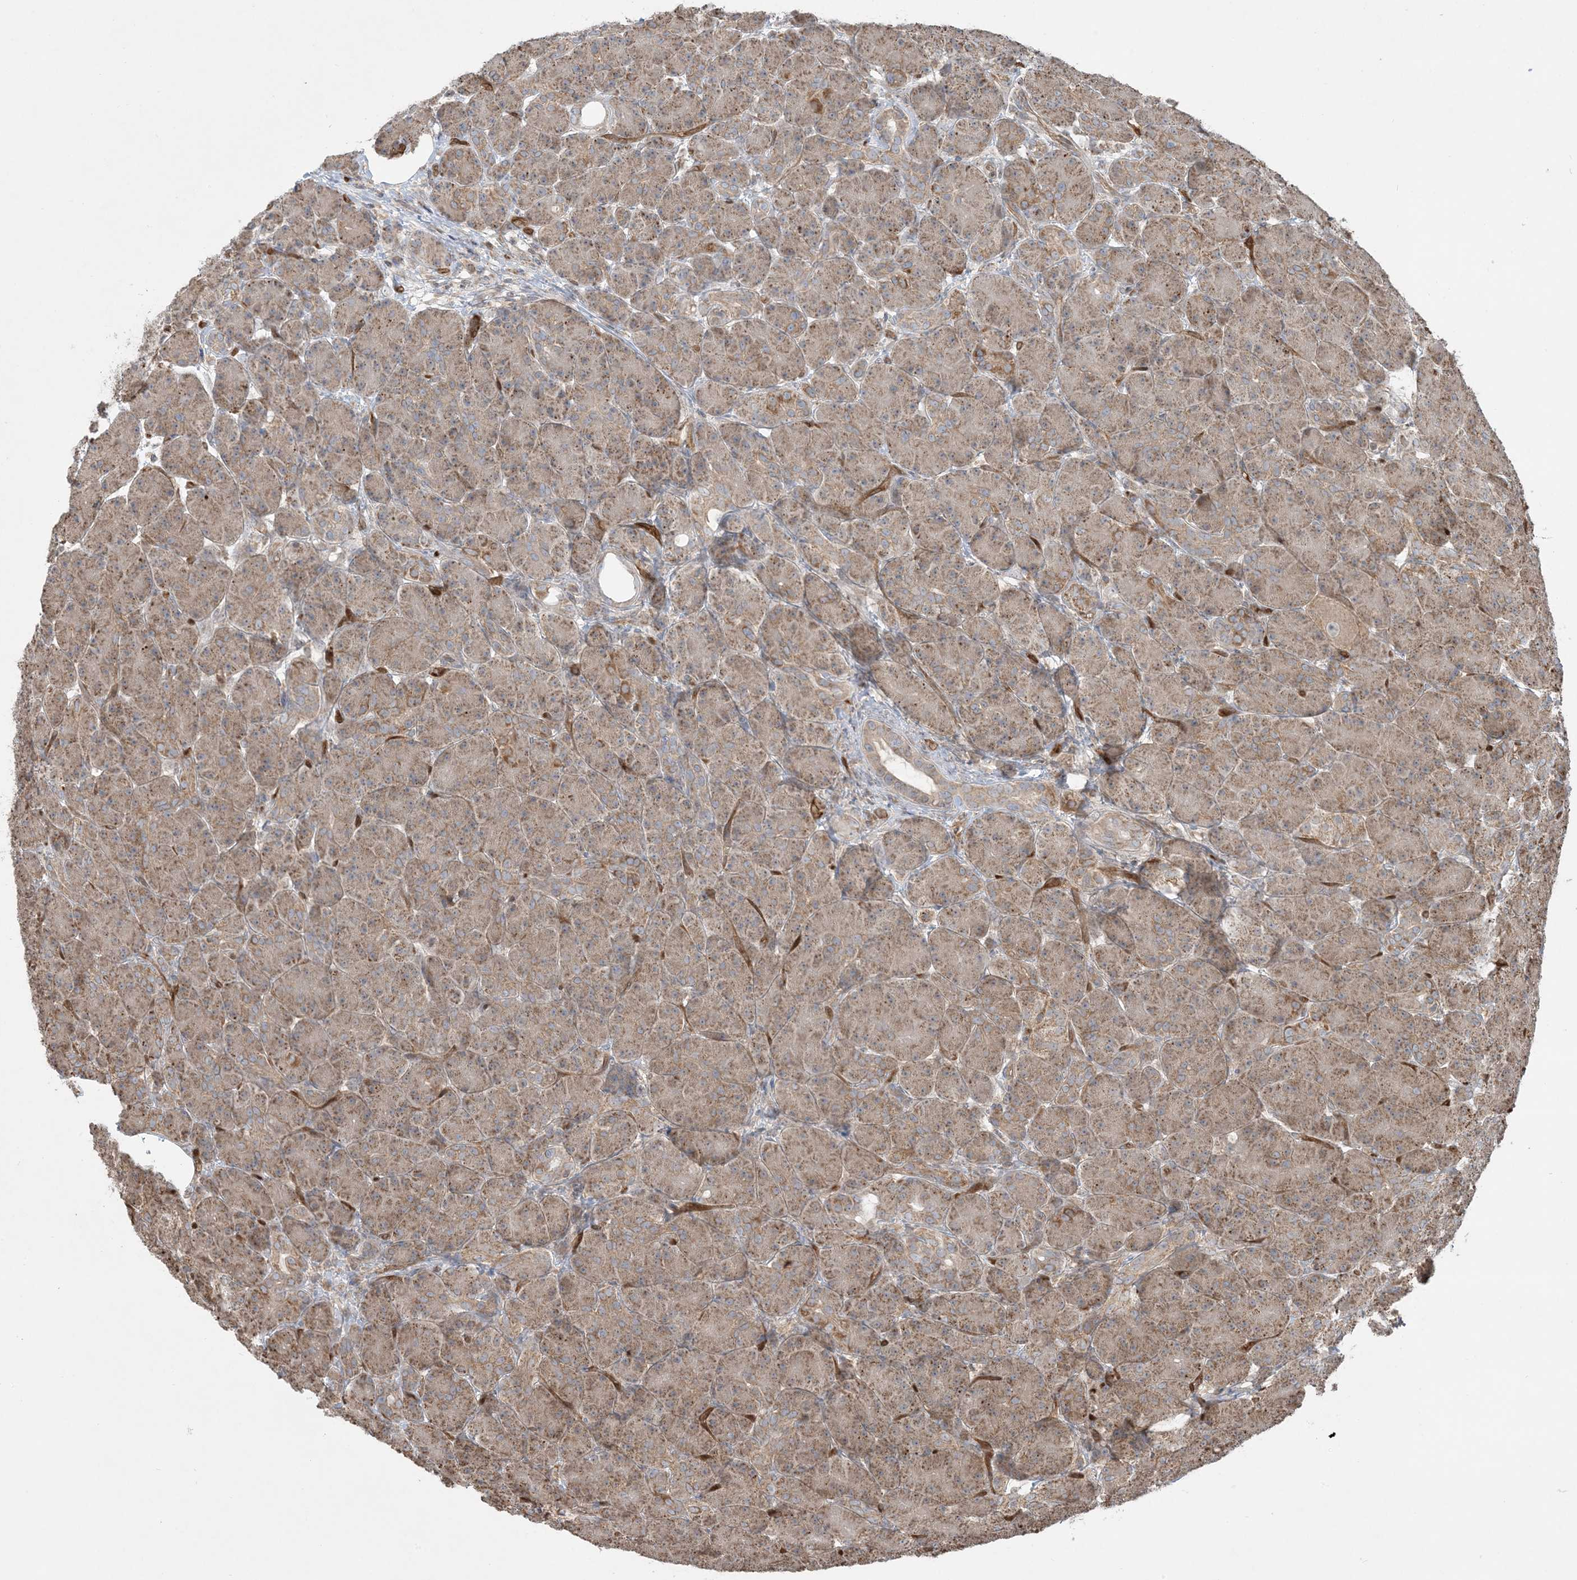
{"staining": {"intensity": "moderate", "quantity": "25%-75%", "location": "cytoplasmic/membranous"}, "tissue": "pancreas", "cell_type": "Exocrine glandular cells", "image_type": "normal", "snomed": [{"axis": "morphology", "description": "Normal tissue, NOS"}, {"axis": "topography", "description": "Pancreas"}], "caption": "The image shows a brown stain indicating the presence of a protein in the cytoplasmic/membranous of exocrine glandular cells in pancreas. (Stains: DAB (3,3'-diaminobenzidine) in brown, nuclei in blue, Microscopy: brightfield microscopy at high magnification).", "gene": "PPM1F", "patient": {"sex": "male", "age": 63}}